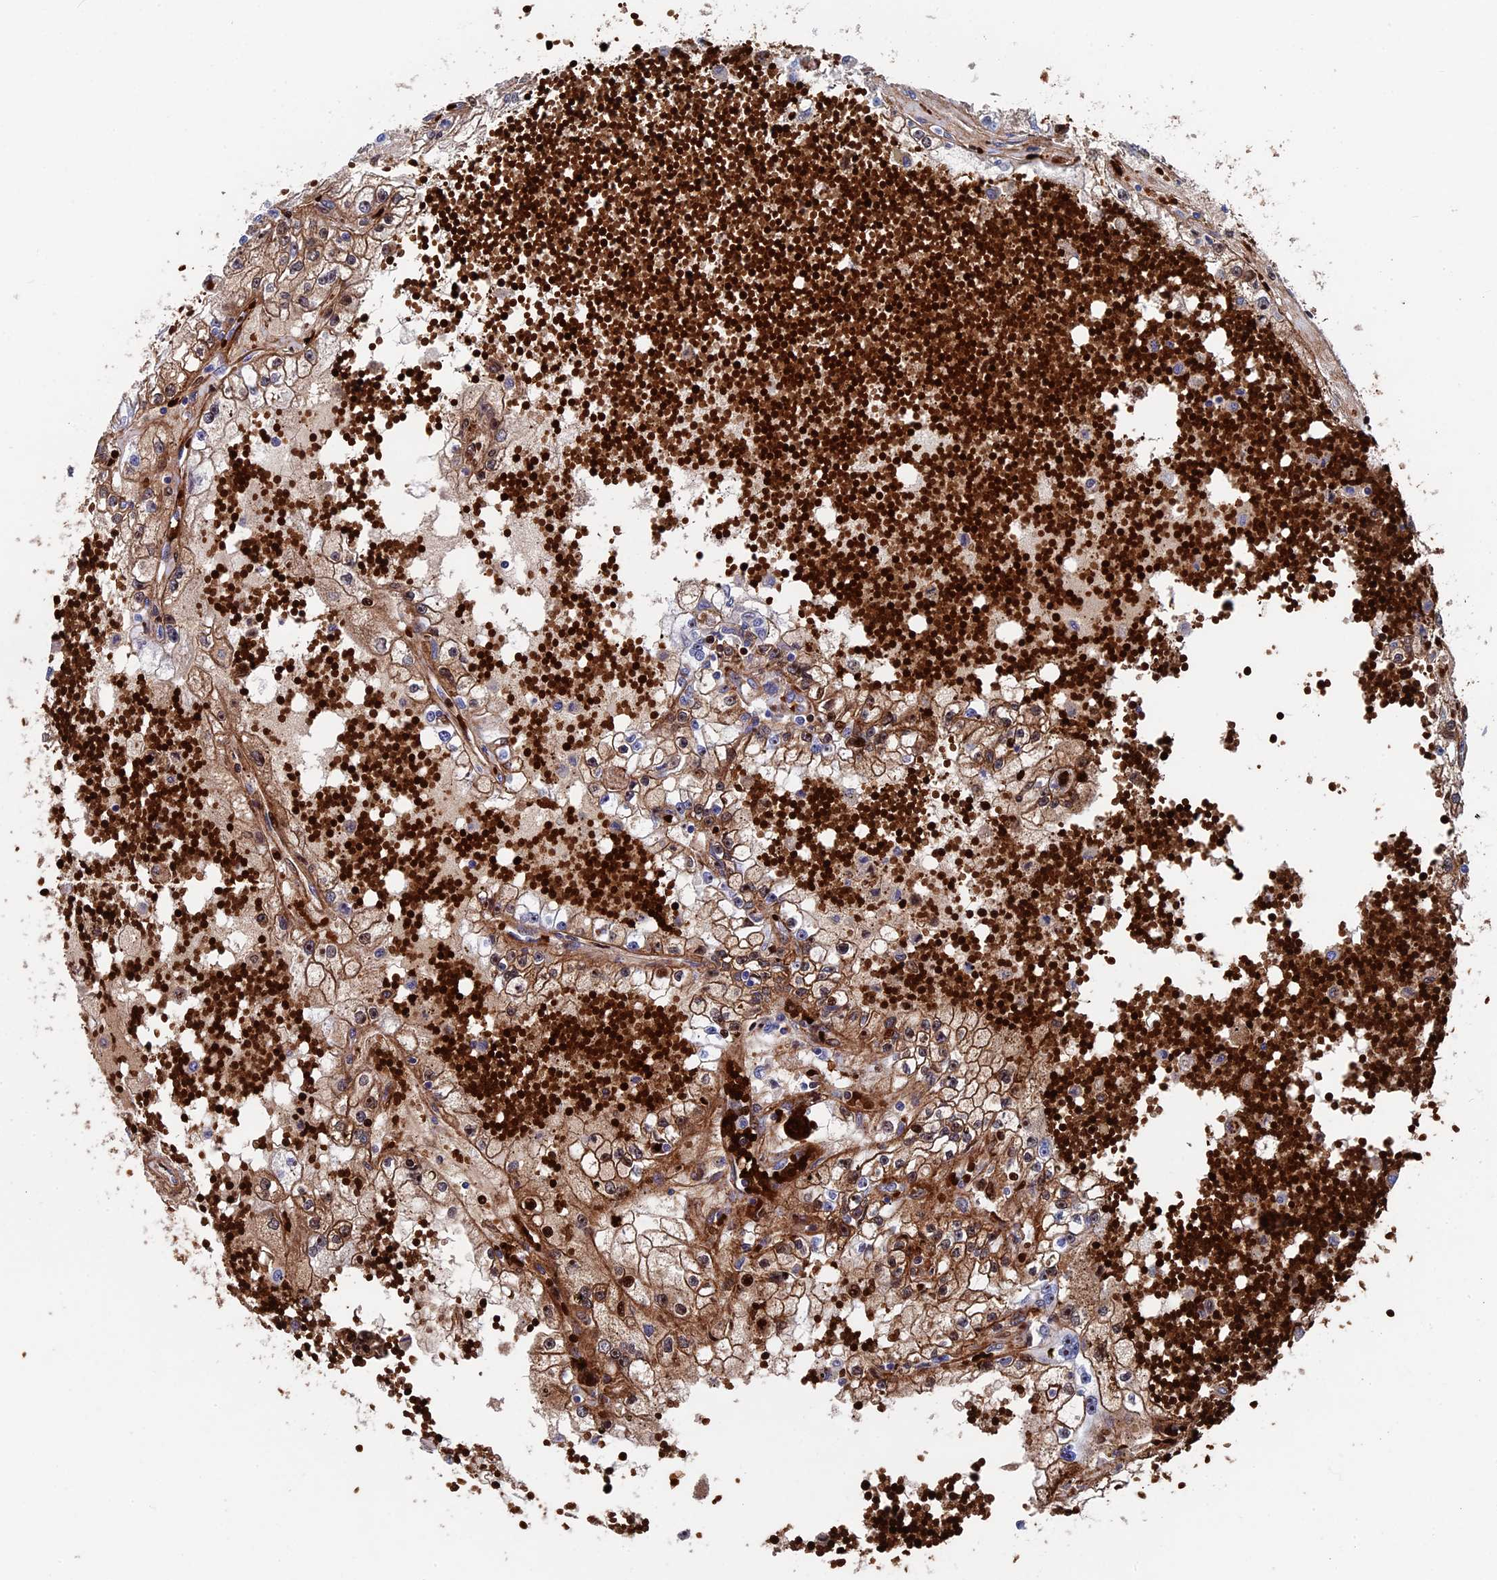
{"staining": {"intensity": "moderate", "quantity": "25%-75%", "location": "cytoplasmic/membranous"}, "tissue": "renal cancer", "cell_type": "Tumor cells", "image_type": "cancer", "snomed": [{"axis": "morphology", "description": "Adenocarcinoma, NOS"}, {"axis": "topography", "description": "Kidney"}], "caption": "Renal adenocarcinoma tissue demonstrates moderate cytoplasmic/membranous expression in approximately 25%-75% of tumor cells, visualized by immunohistochemistry.", "gene": "EXOSC9", "patient": {"sex": "male", "age": 56}}